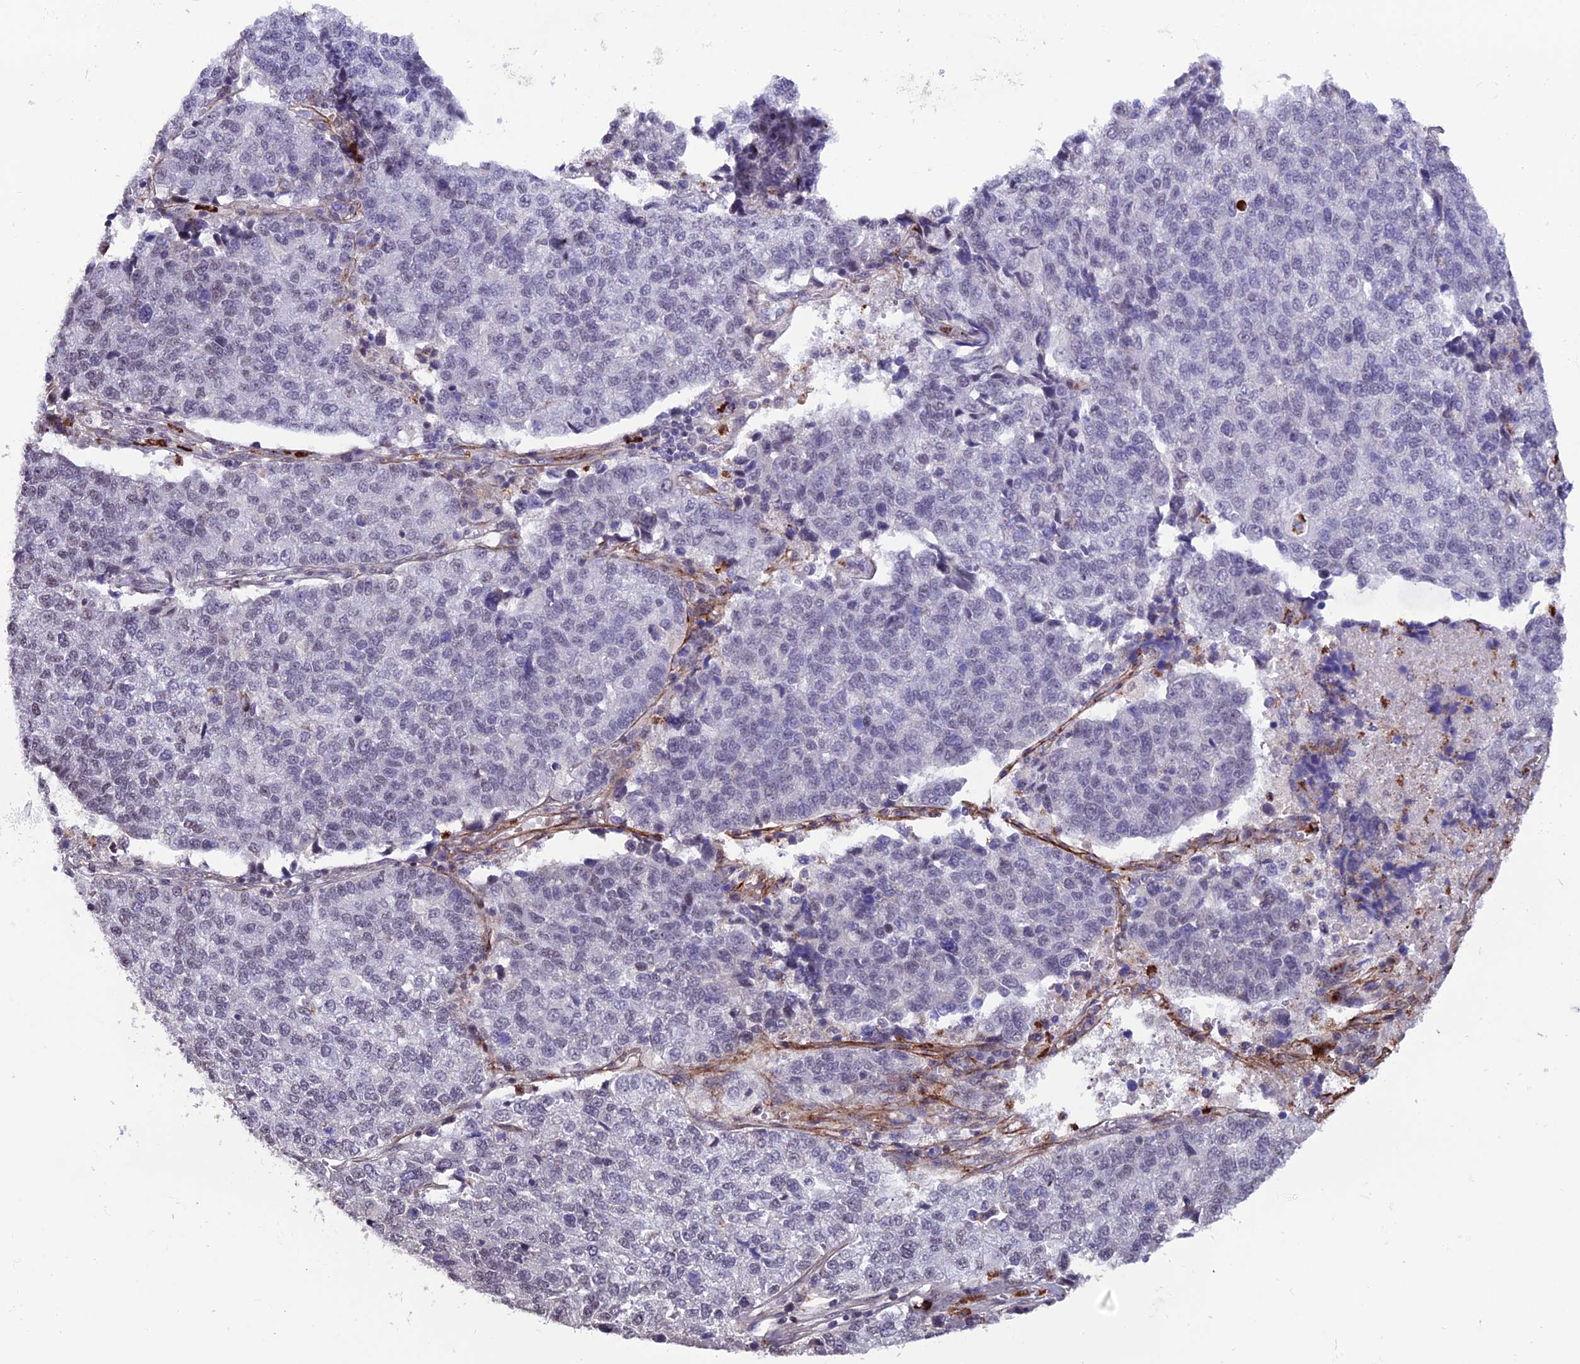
{"staining": {"intensity": "negative", "quantity": "none", "location": "none"}, "tissue": "lung cancer", "cell_type": "Tumor cells", "image_type": "cancer", "snomed": [{"axis": "morphology", "description": "Adenocarcinoma, NOS"}, {"axis": "topography", "description": "Lung"}], "caption": "Lung cancer was stained to show a protein in brown. There is no significant positivity in tumor cells. (Immunohistochemistry (ihc), brightfield microscopy, high magnification).", "gene": "COL6A6", "patient": {"sex": "male", "age": 49}}